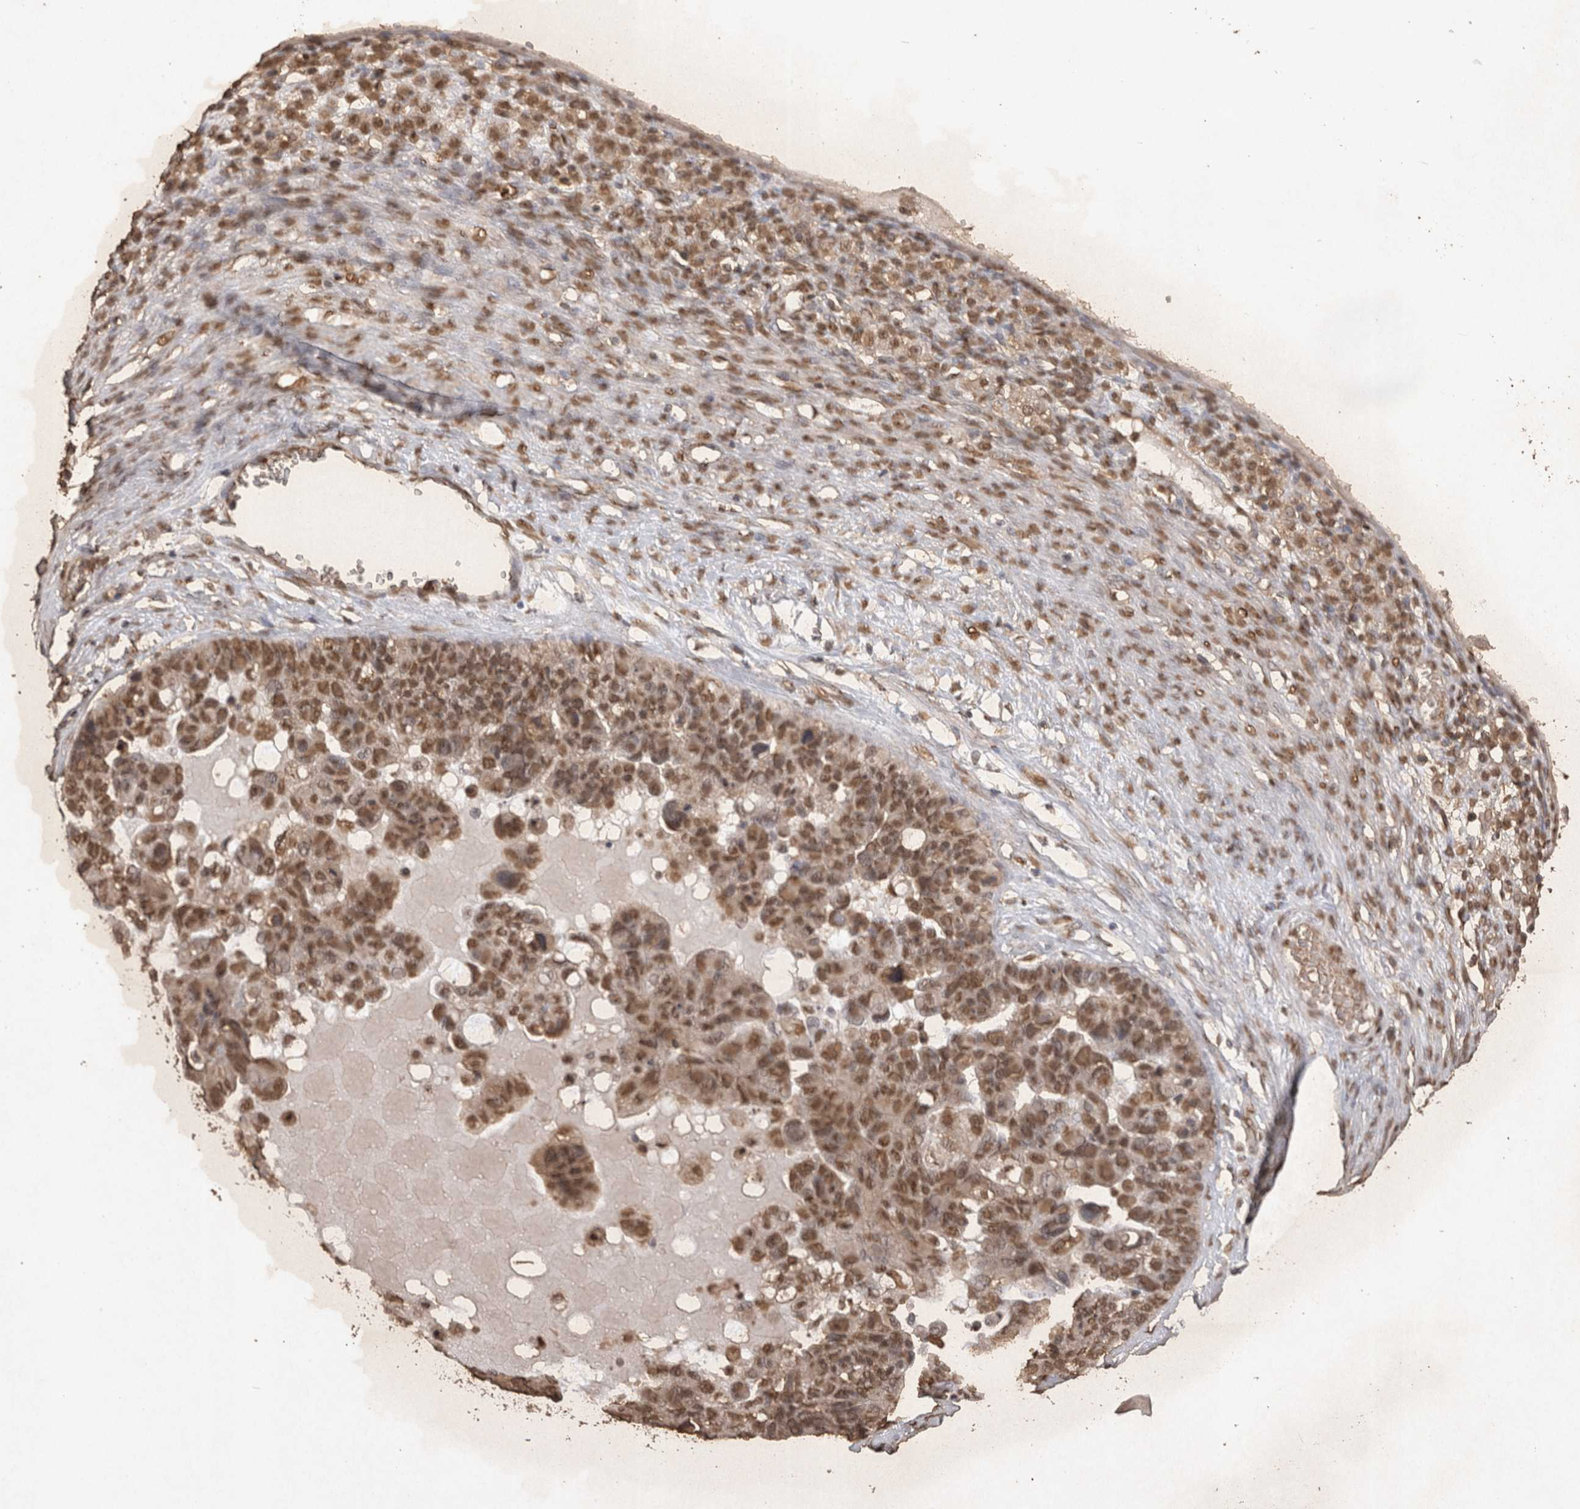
{"staining": {"intensity": "moderate", "quantity": ">75%", "location": "nuclear"}, "tissue": "ovarian cancer", "cell_type": "Tumor cells", "image_type": "cancer", "snomed": [{"axis": "morphology", "description": "Cystadenocarcinoma, serous, NOS"}, {"axis": "topography", "description": "Ovary"}], "caption": "Serous cystadenocarcinoma (ovarian) stained for a protein (brown) shows moderate nuclear positive staining in approximately >75% of tumor cells.", "gene": "OAS2", "patient": {"sex": "female", "age": 44}}